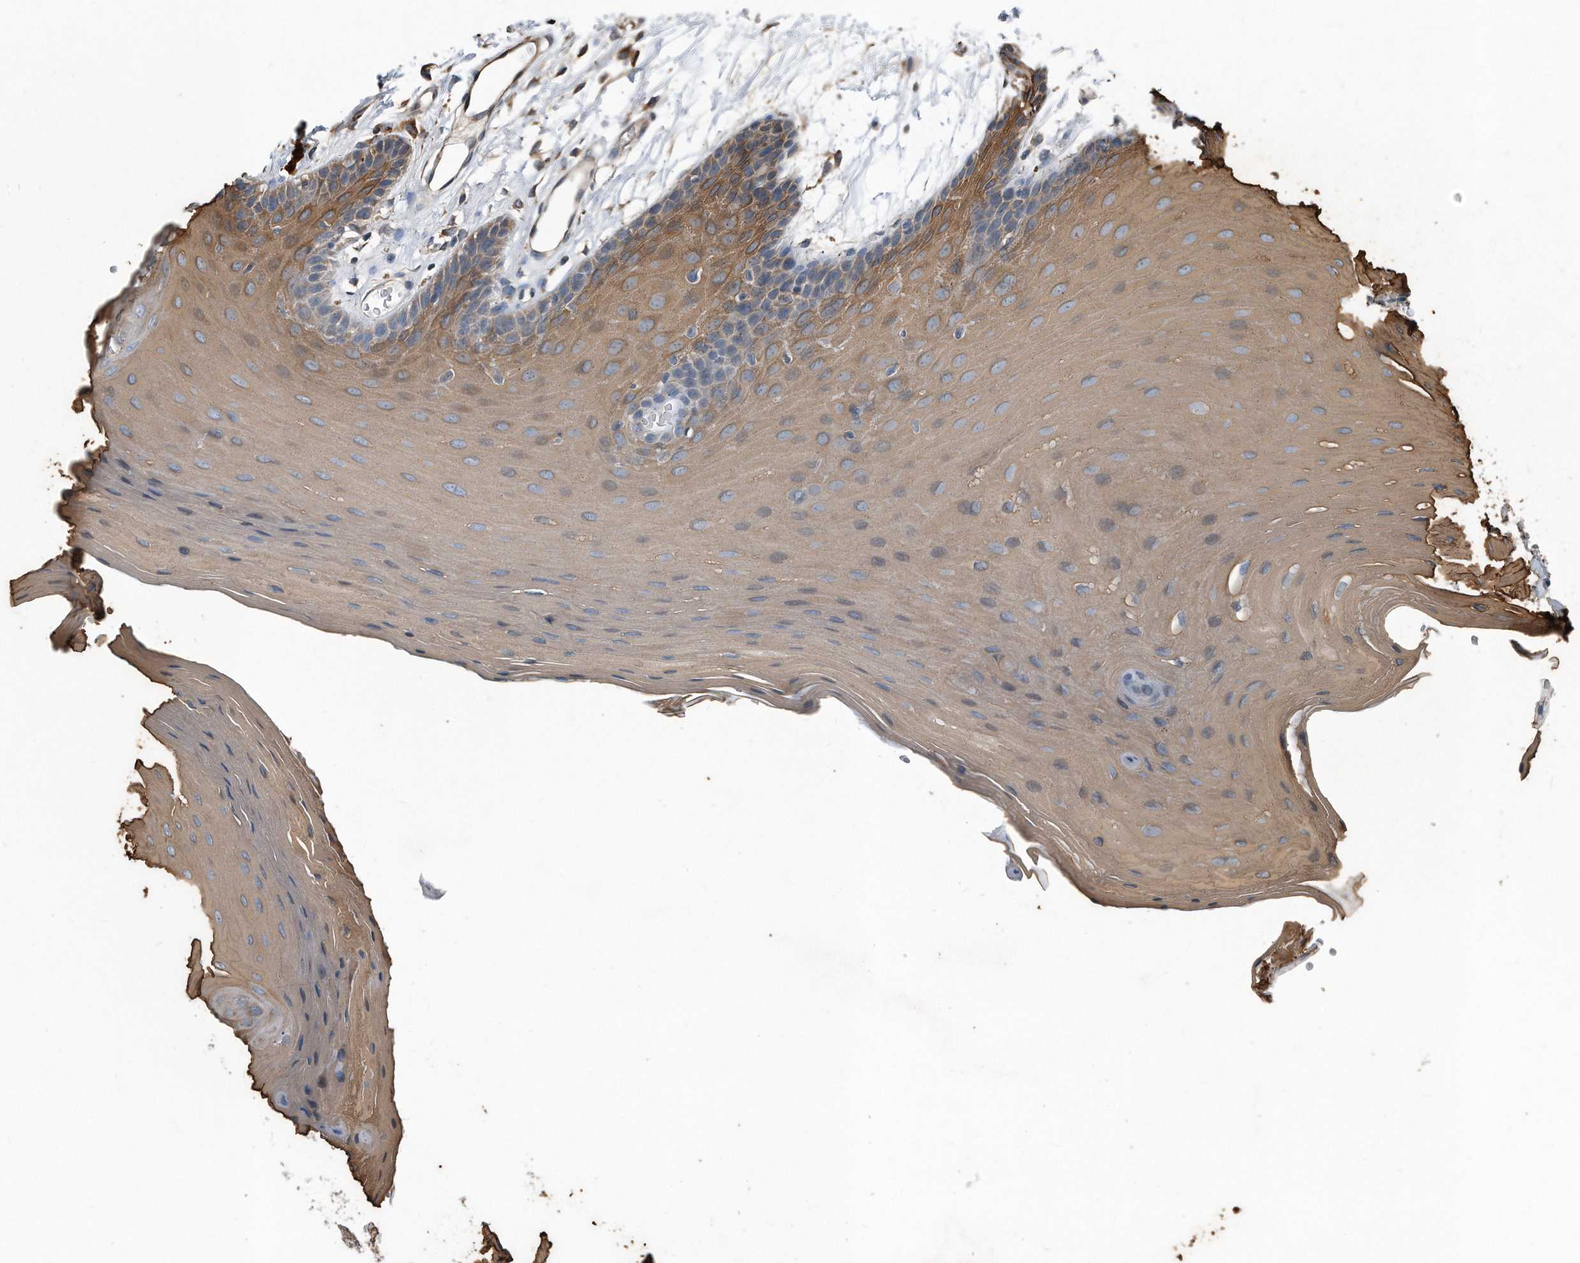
{"staining": {"intensity": "moderate", "quantity": "25%-75%", "location": "cytoplasmic/membranous"}, "tissue": "oral mucosa", "cell_type": "Squamous epithelial cells", "image_type": "normal", "snomed": [{"axis": "morphology", "description": "Normal tissue, NOS"}, {"axis": "morphology", "description": "Squamous cell carcinoma, NOS"}, {"axis": "topography", "description": "Skeletal muscle"}, {"axis": "topography", "description": "Oral tissue"}, {"axis": "topography", "description": "Salivary gland"}, {"axis": "topography", "description": "Head-Neck"}], "caption": "This micrograph displays IHC staining of normal human oral mucosa, with medium moderate cytoplasmic/membranous expression in about 25%-75% of squamous epithelial cells.", "gene": "FAM136A", "patient": {"sex": "male", "age": 54}}